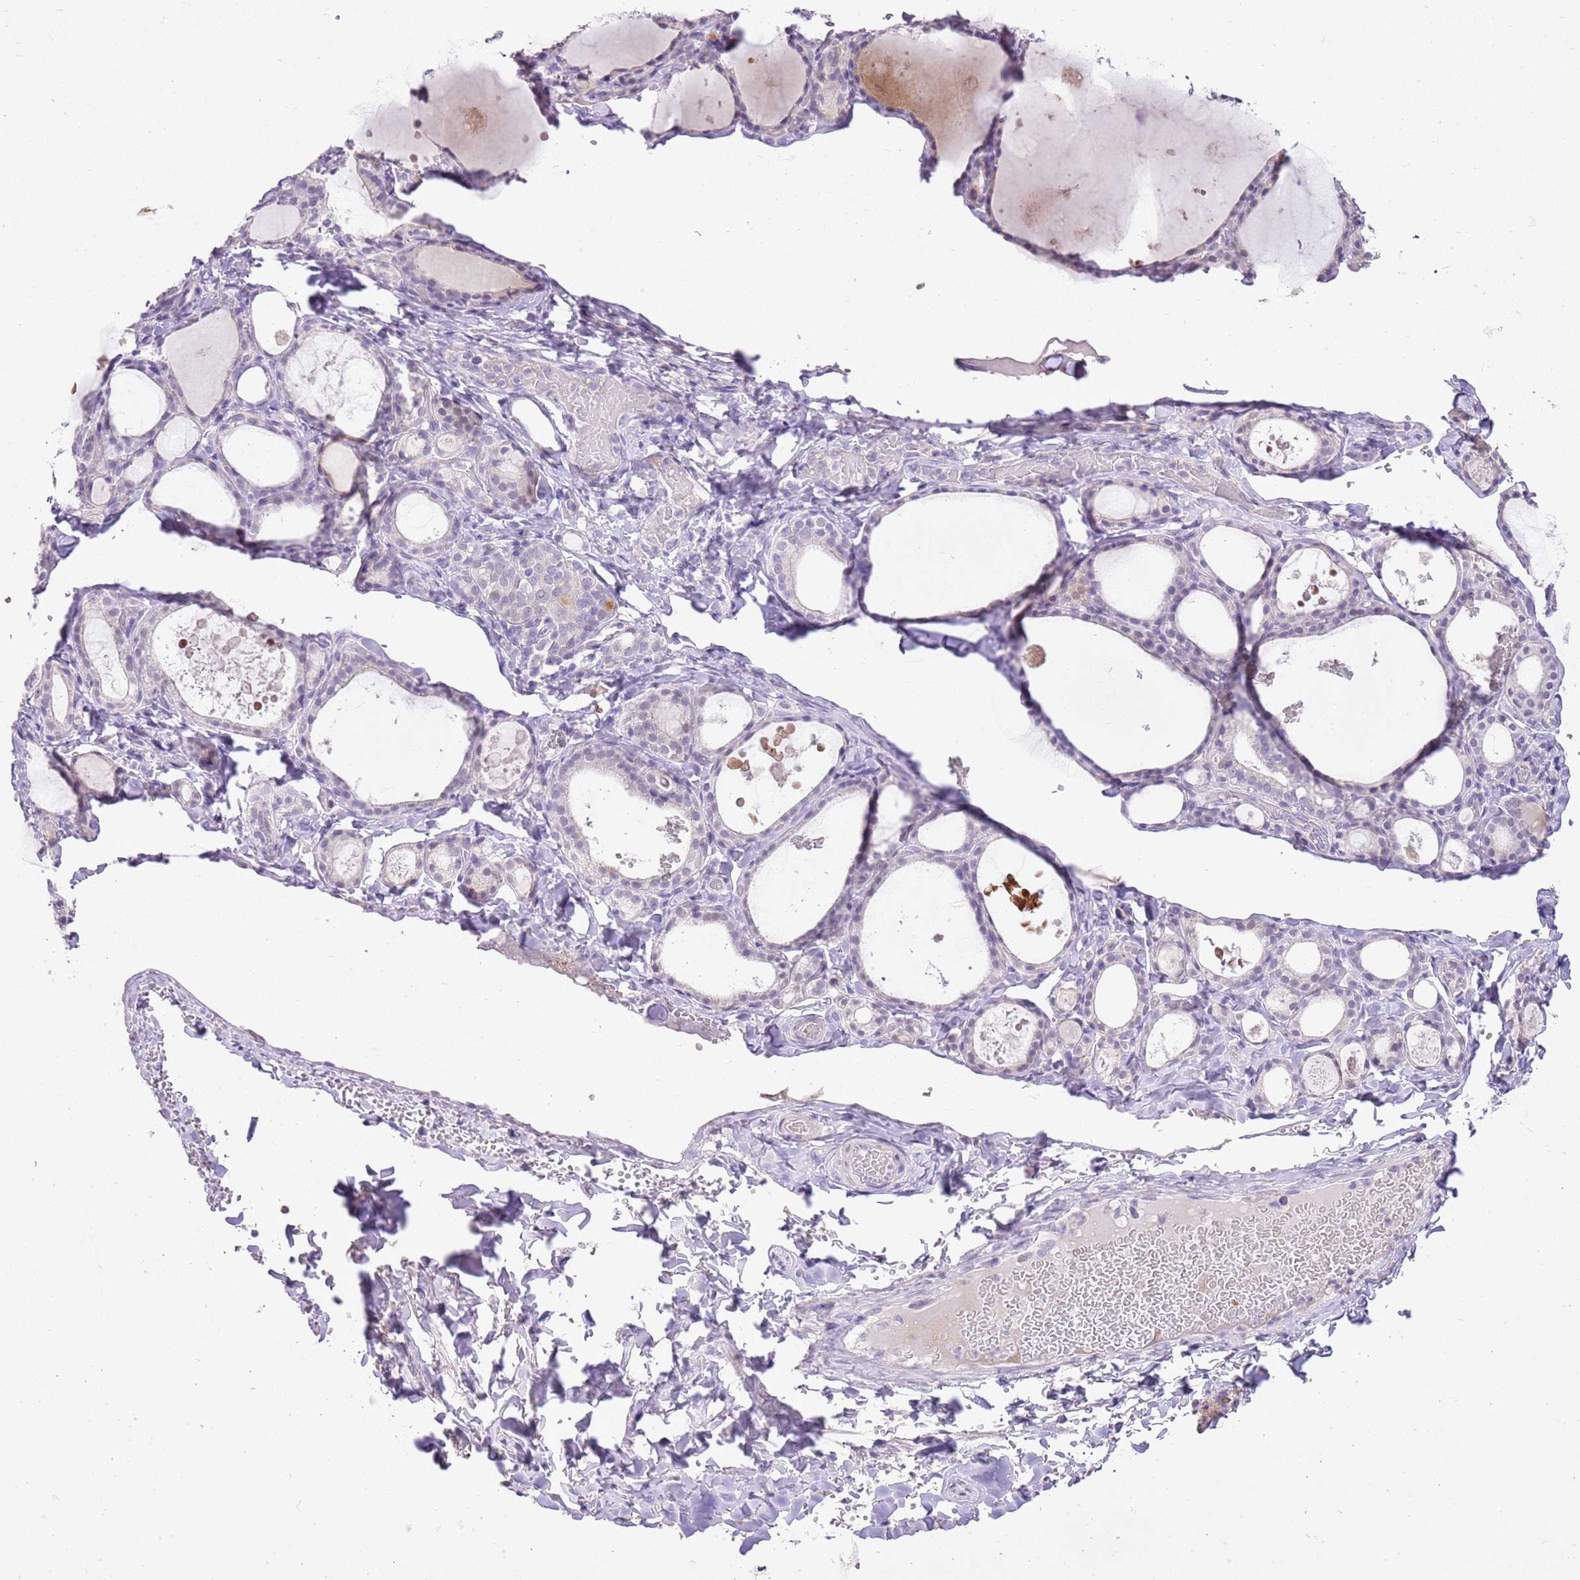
{"staining": {"intensity": "negative", "quantity": "none", "location": "none"}, "tissue": "thyroid gland", "cell_type": "Glandular cells", "image_type": "normal", "snomed": [{"axis": "morphology", "description": "Normal tissue, NOS"}, {"axis": "topography", "description": "Thyroid gland"}], "caption": "The histopathology image exhibits no significant staining in glandular cells of thyroid gland.", "gene": "XPO7", "patient": {"sex": "male", "age": 56}}